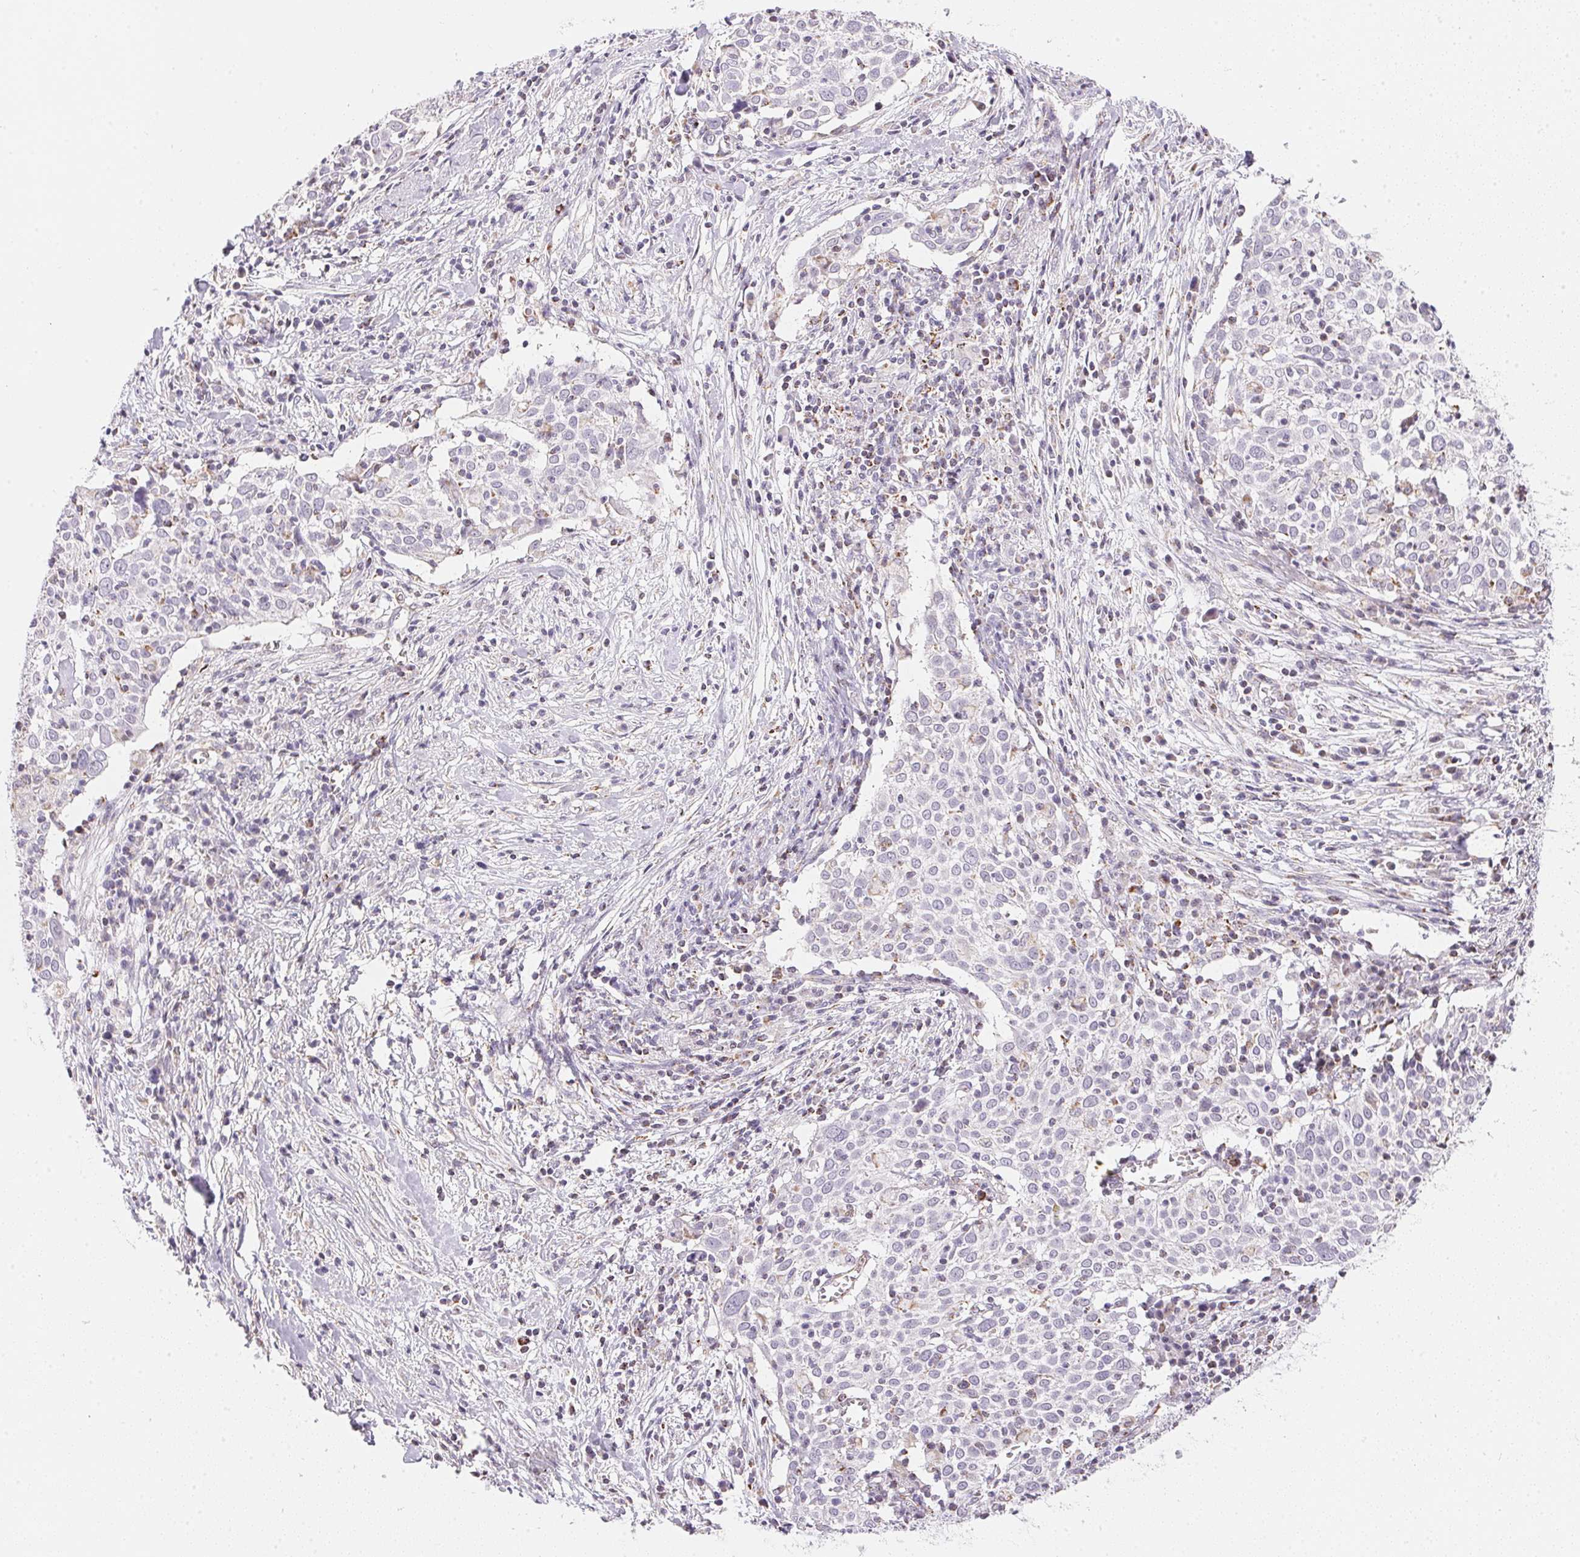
{"staining": {"intensity": "negative", "quantity": "none", "location": "none"}, "tissue": "cervical cancer", "cell_type": "Tumor cells", "image_type": "cancer", "snomed": [{"axis": "morphology", "description": "Squamous cell carcinoma, NOS"}, {"axis": "topography", "description": "Cervix"}], "caption": "A micrograph of squamous cell carcinoma (cervical) stained for a protein reveals no brown staining in tumor cells. (IHC, brightfield microscopy, high magnification).", "gene": "GIPC2", "patient": {"sex": "female", "age": 39}}